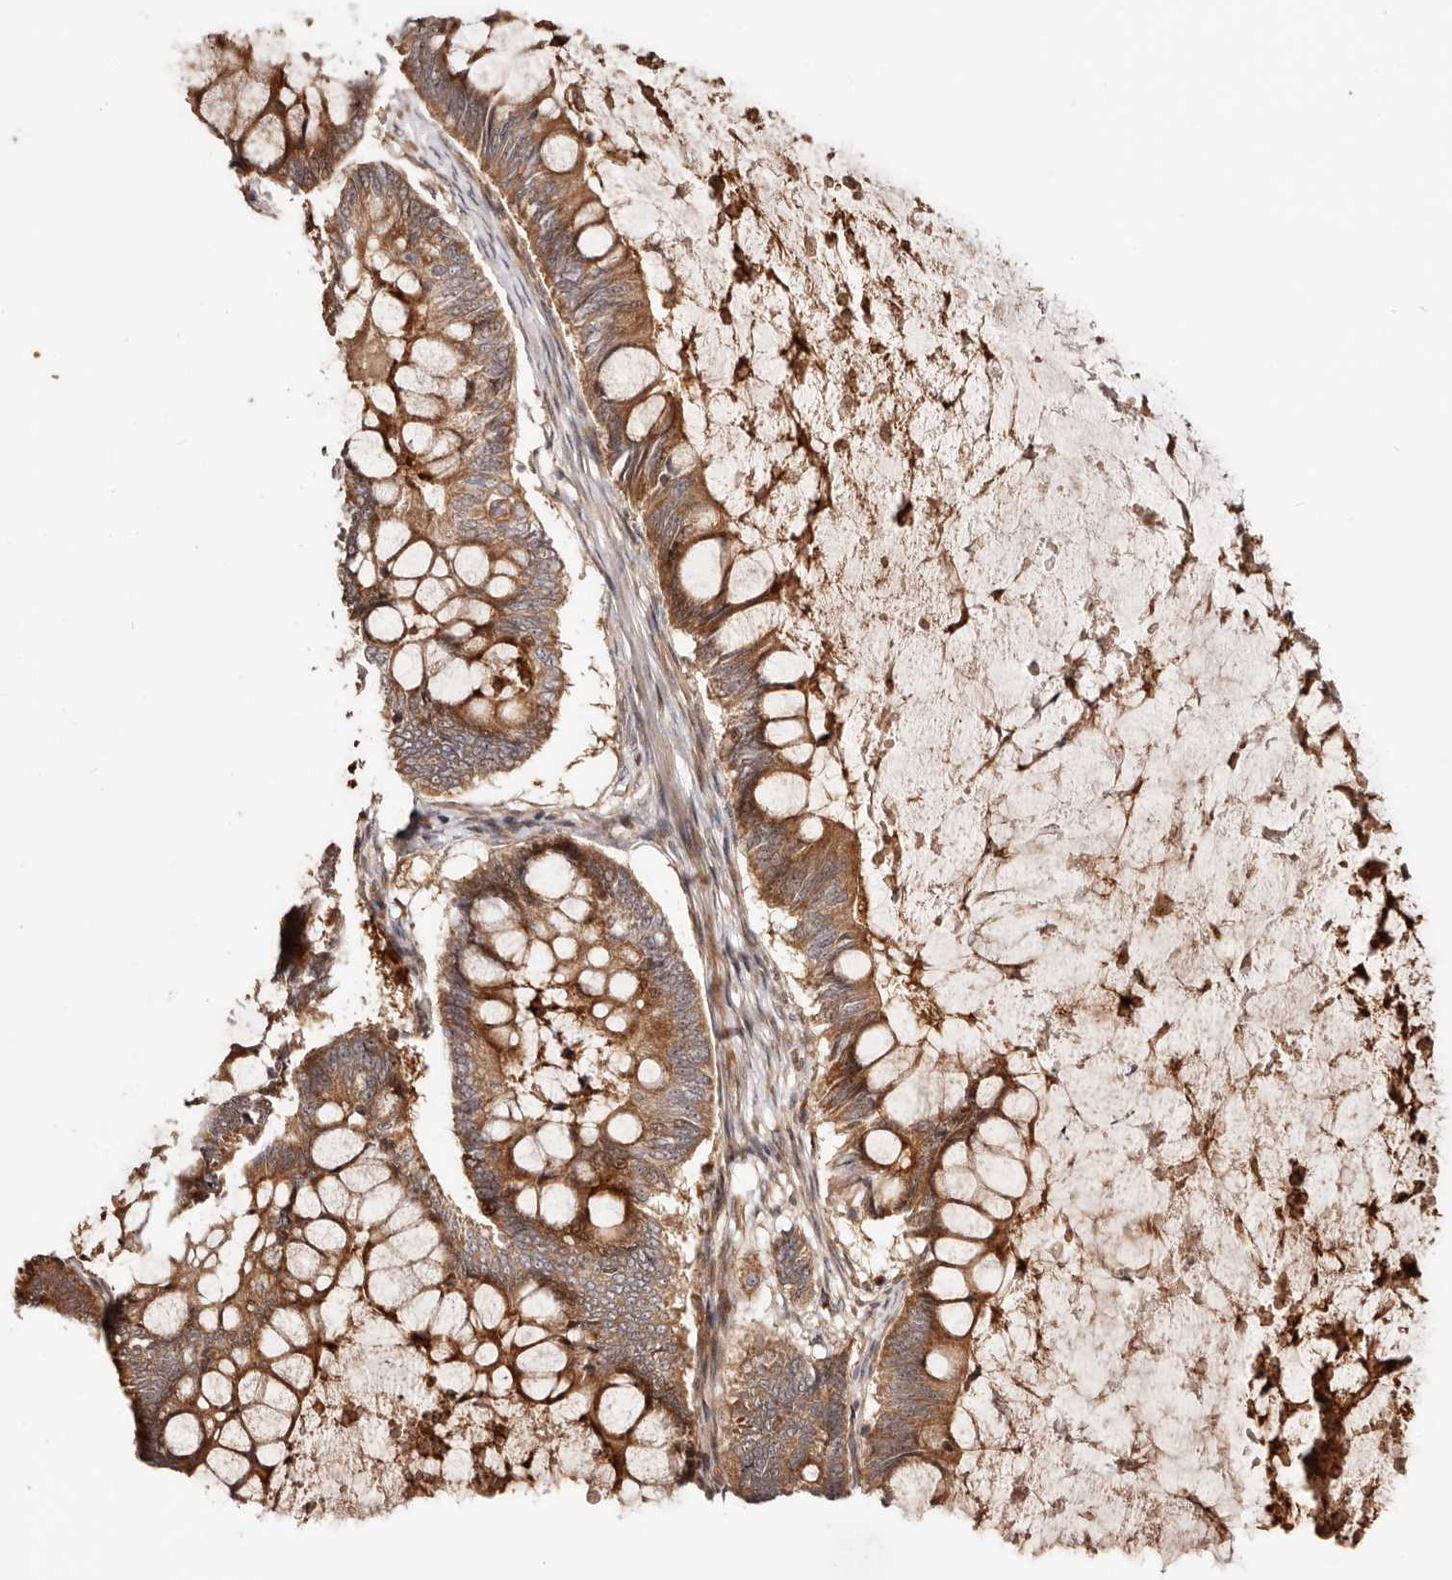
{"staining": {"intensity": "moderate", "quantity": ">75%", "location": "cytoplasmic/membranous"}, "tissue": "ovarian cancer", "cell_type": "Tumor cells", "image_type": "cancer", "snomed": [{"axis": "morphology", "description": "Cystadenocarcinoma, mucinous, NOS"}, {"axis": "topography", "description": "Ovary"}], "caption": "Immunohistochemical staining of human ovarian mucinous cystadenocarcinoma demonstrates medium levels of moderate cytoplasmic/membranous positivity in about >75% of tumor cells.", "gene": "PTPN22", "patient": {"sex": "female", "age": 61}}